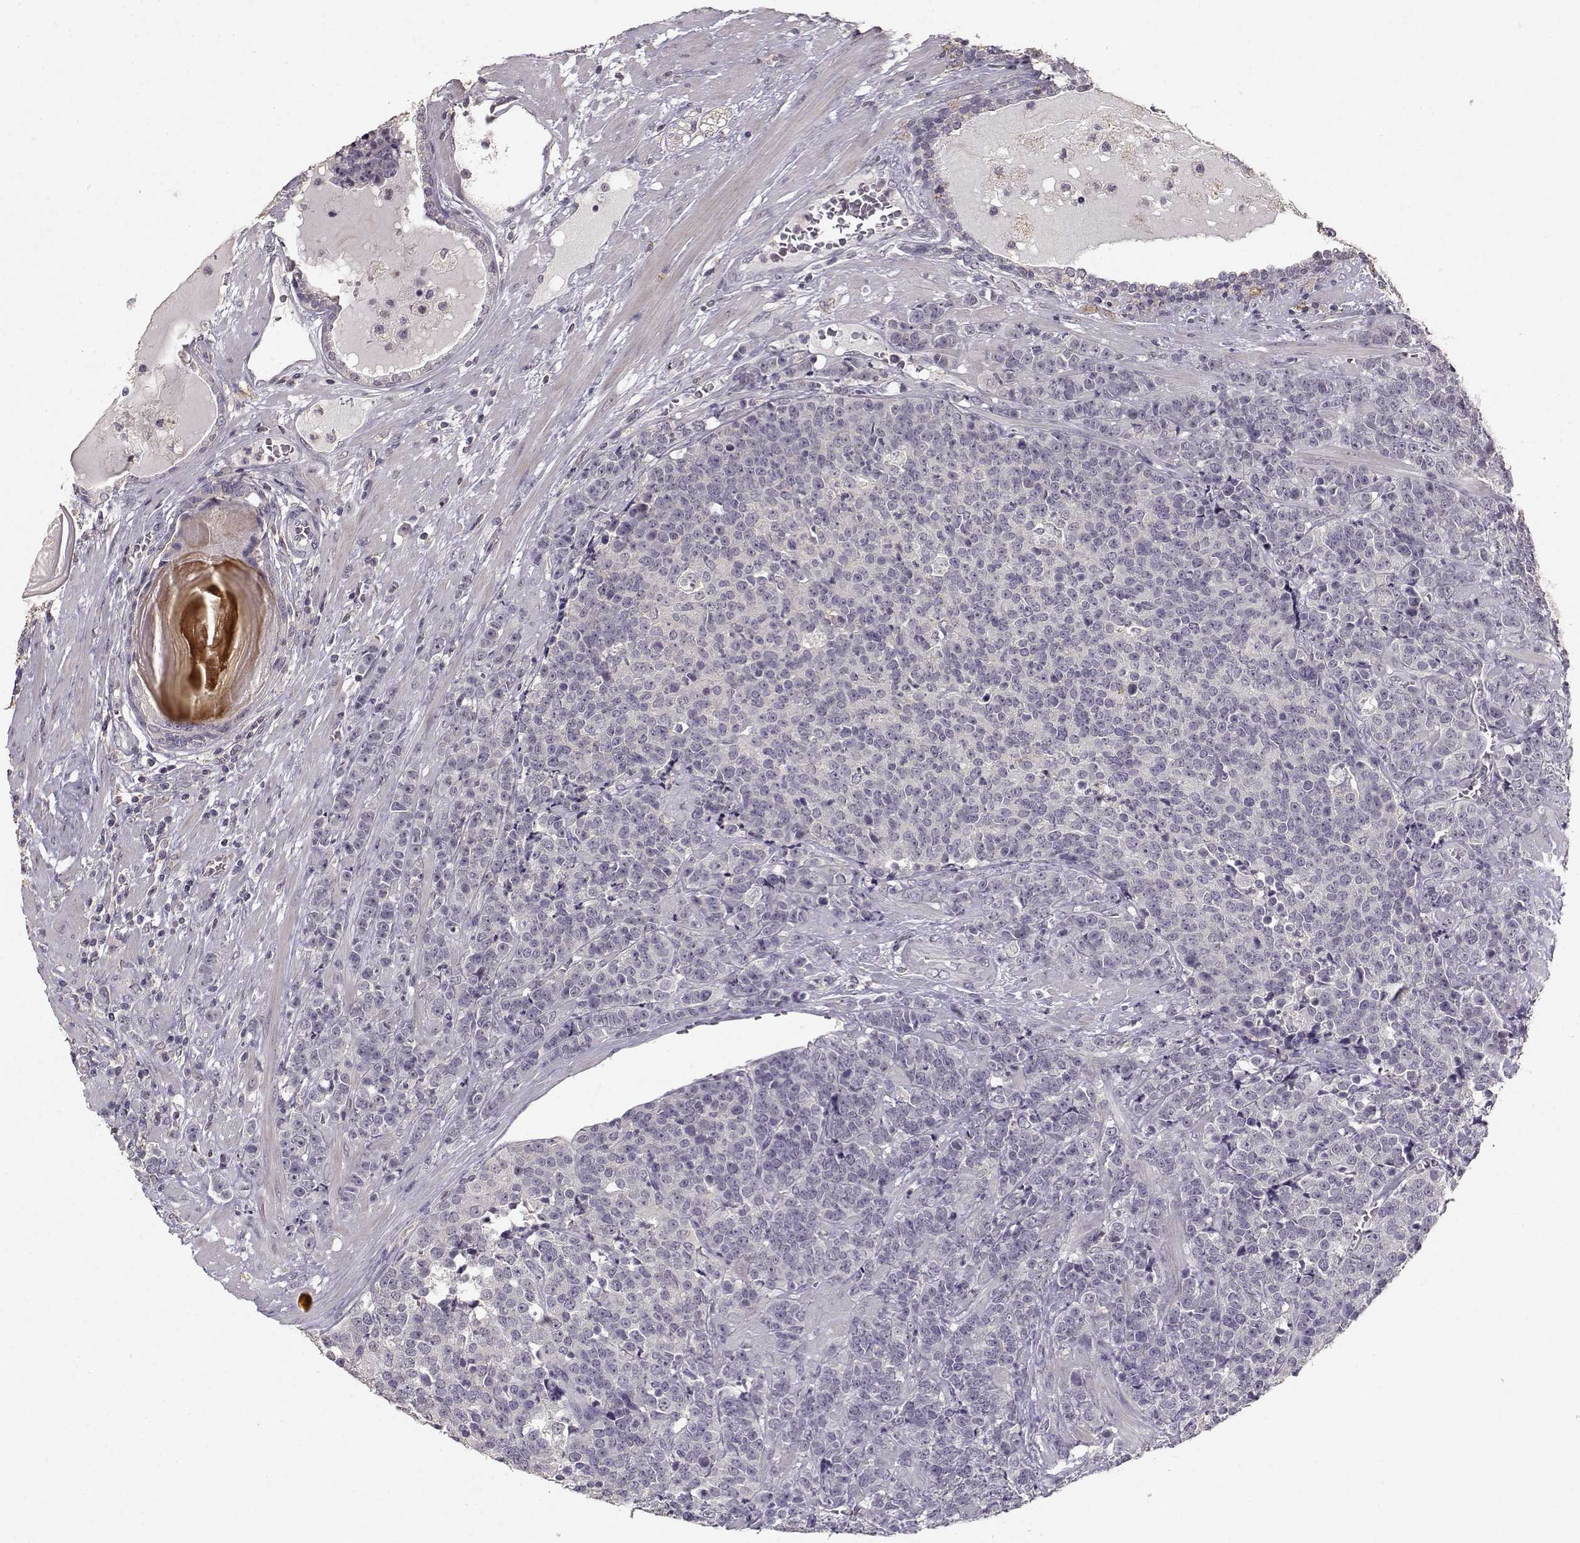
{"staining": {"intensity": "negative", "quantity": "none", "location": "none"}, "tissue": "prostate cancer", "cell_type": "Tumor cells", "image_type": "cancer", "snomed": [{"axis": "morphology", "description": "Adenocarcinoma, NOS"}, {"axis": "topography", "description": "Prostate"}], "caption": "Tumor cells show no significant protein positivity in adenocarcinoma (prostate).", "gene": "UROC1", "patient": {"sex": "male", "age": 67}}